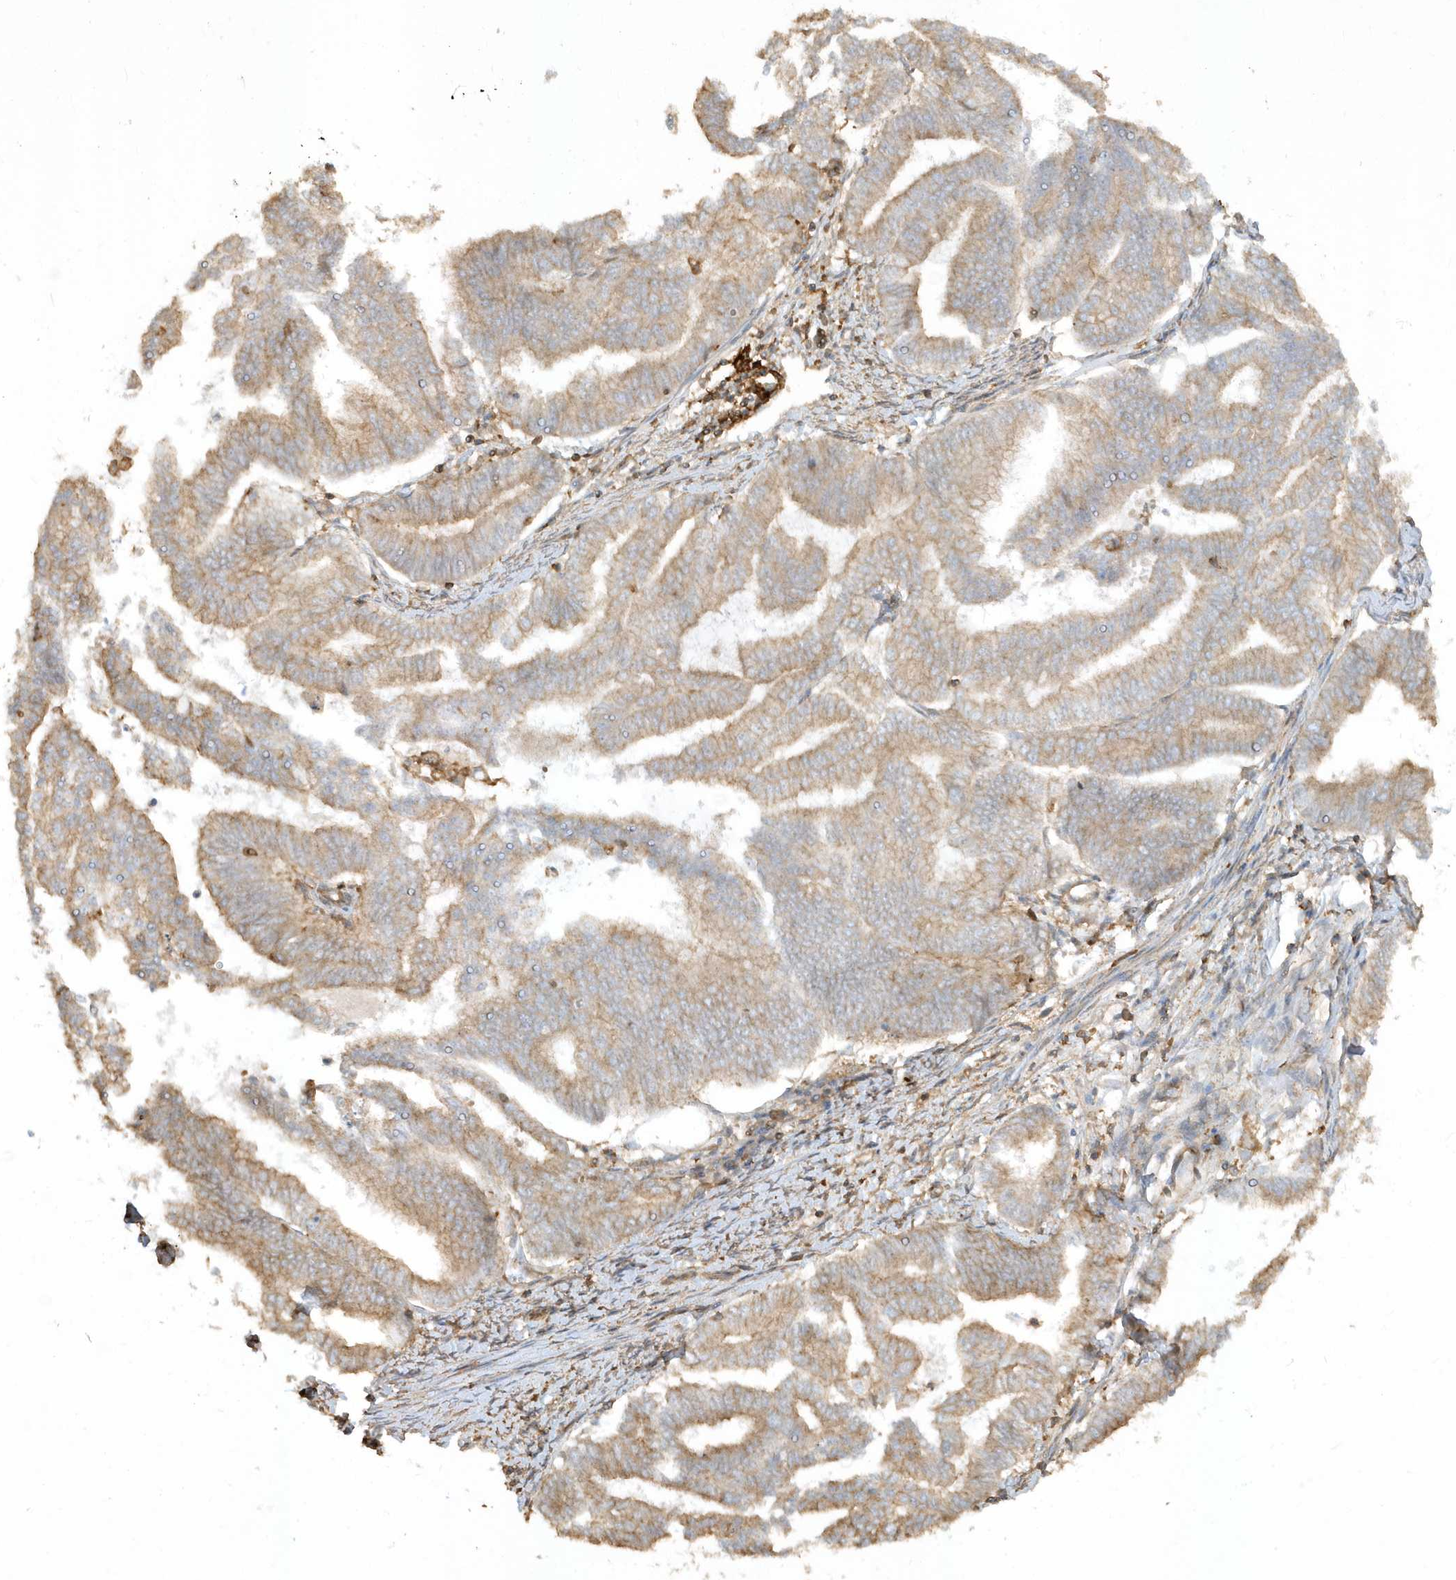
{"staining": {"intensity": "moderate", "quantity": ">75%", "location": "cytoplasmic/membranous"}, "tissue": "endometrial cancer", "cell_type": "Tumor cells", "image_type": "cancer", "snomed": [{"axis": "morphology", "description": "Adenocarcinoma, NOS"}, {"axis": "topography", "description": "Endometrium"}], "caption": "Moderate cytoplasmic/membranous positivity for a protein is present in about >75% of tumor cells of endometrial cancer (adenocarcinoma) using immunohistochemistry (IHC).", "gene": "ZBTB8A", "patient": {"sex": "female", "age": 79}}